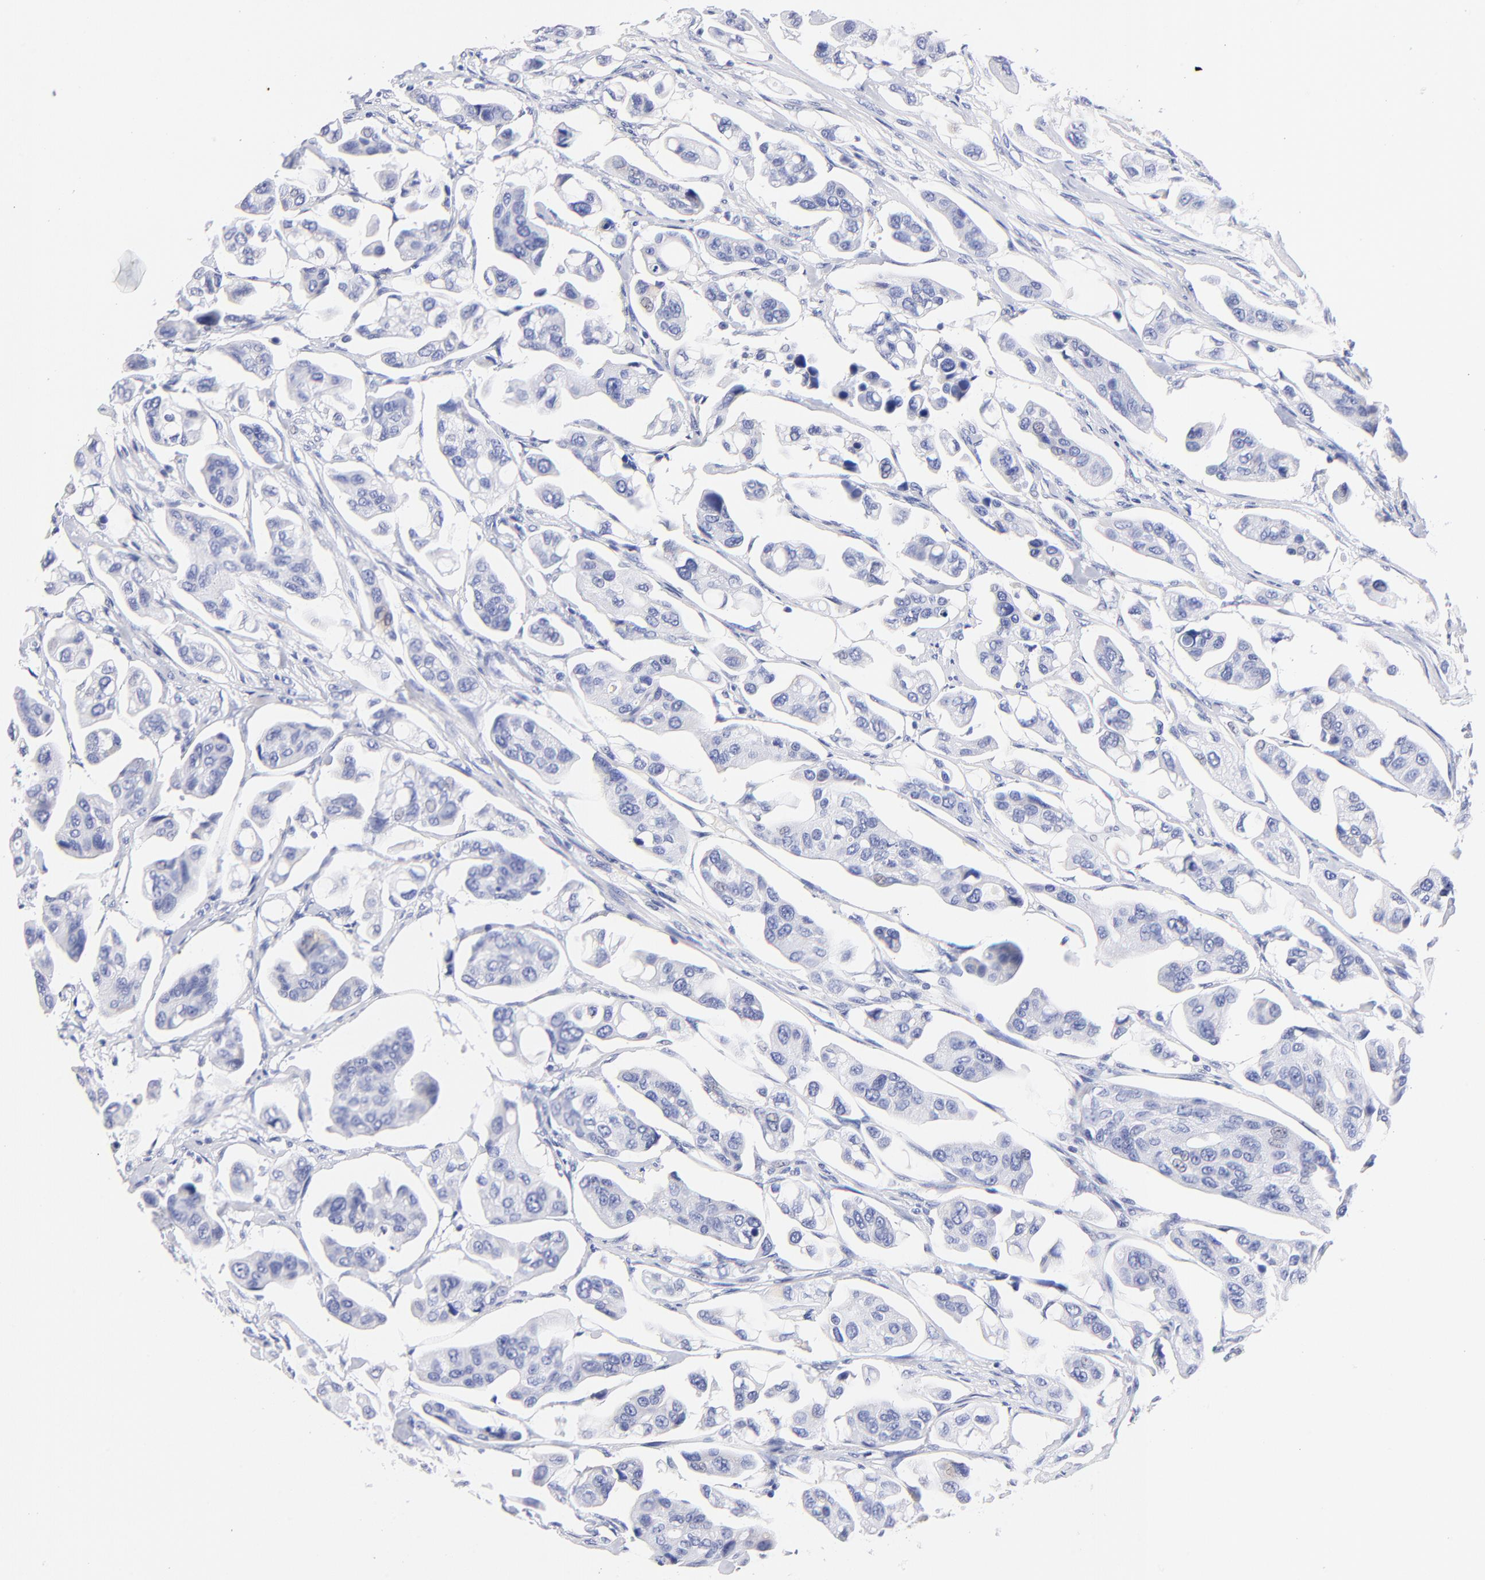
{"staining": {"intensity": "negative", "quantity": "none", "location": "none"}, "tissue": "urothelial cancer", "cell_type": "Tumor cells", "image_type": "cancer", "snomed": [{"axis": "morphology", "description": "Adenocarcinoma, NOS"}, {"axis": "topography", "description": "Urinary bladder"}], "caption": "Immunohistochemical staining of adenocarcinoma displays no significant staining in tumor cells.", "gene": "HORMAD2", "patient": {"sex": "male", "age": 61}}